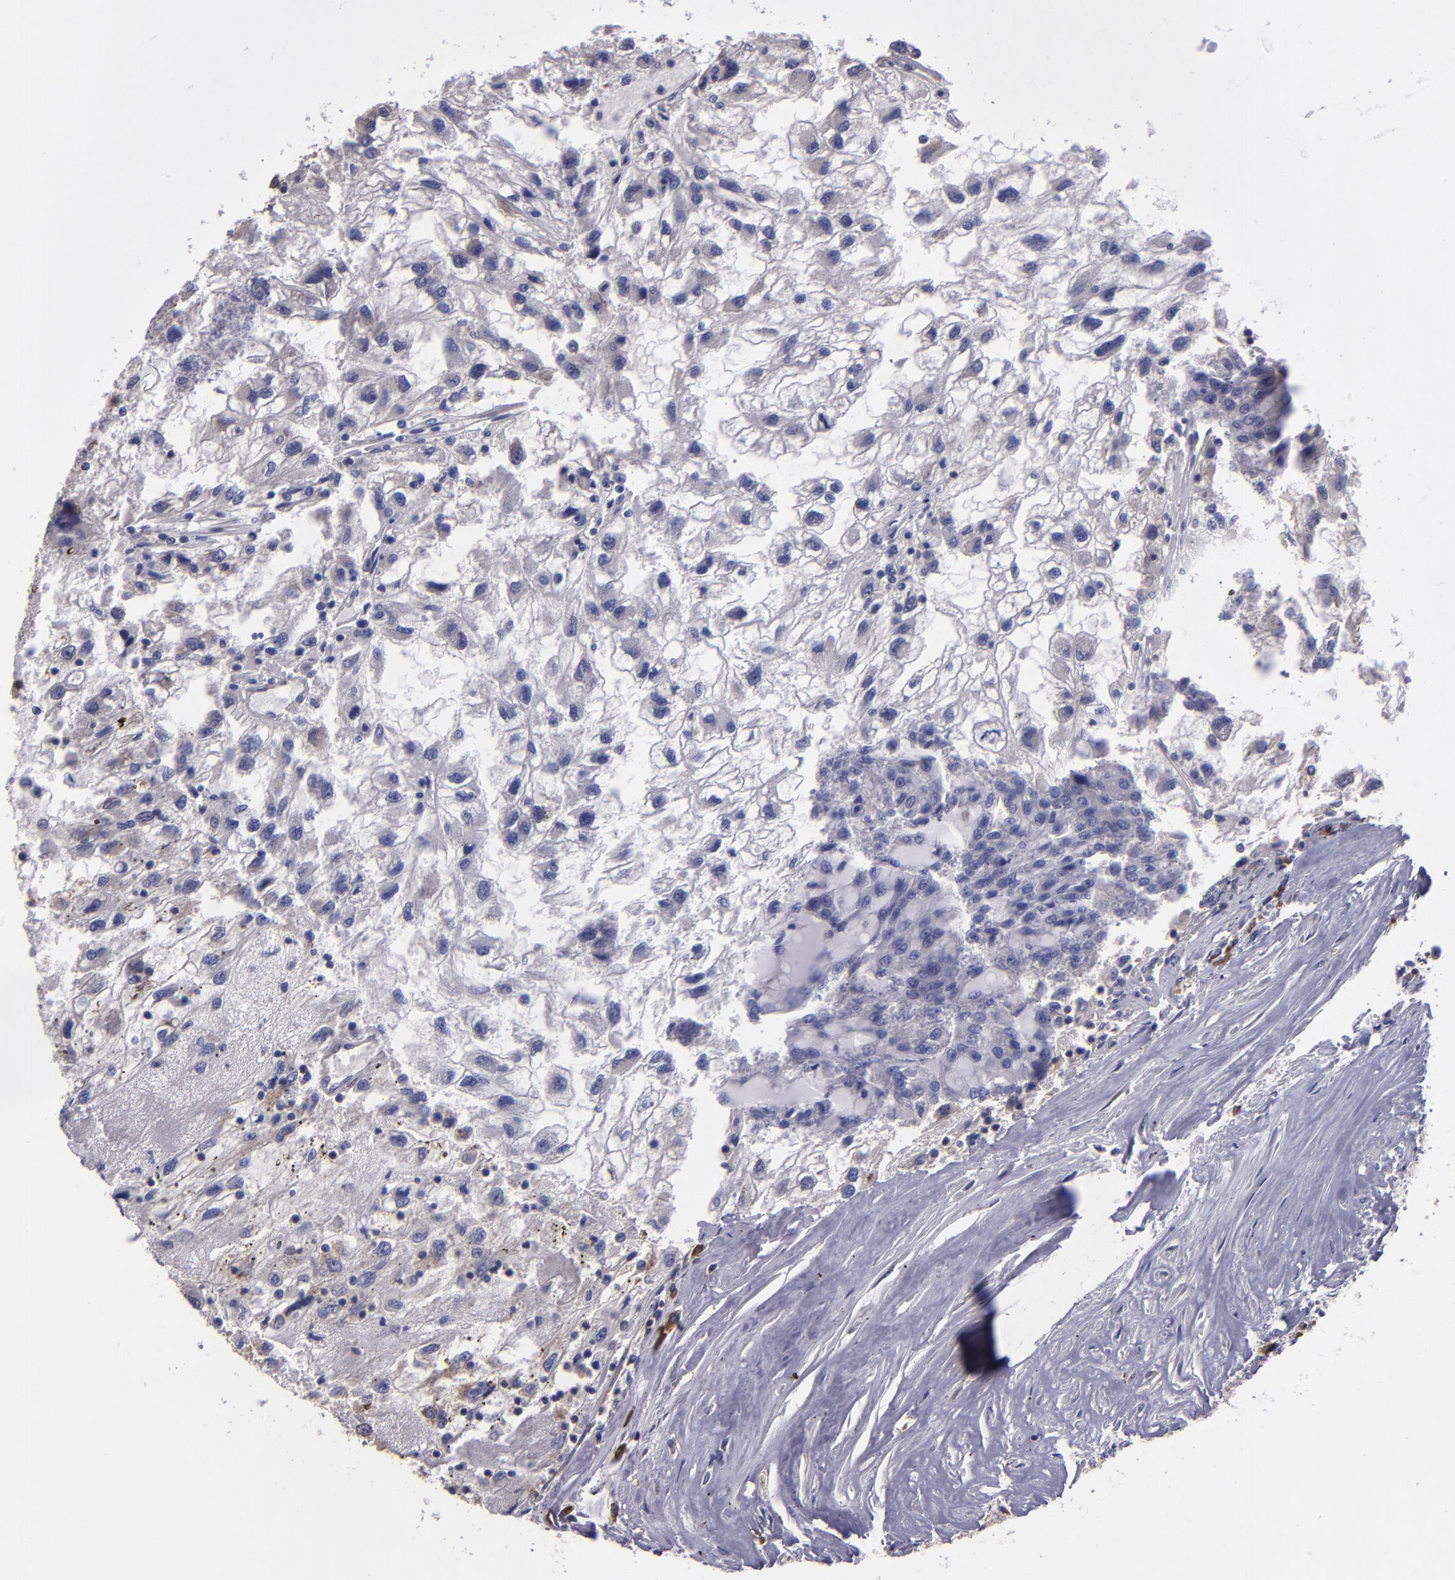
{"staining": {"intensity": "weak", "quantity": "<25%", "location": "cytoplasmic/membranous"}, "tissue": "renal cancer", "cell_type": "Tumor cells", "image_type": "cancer", "snomed": [{"axis": "morphology", "description": "Normal tissue, NOS"}, {"axis": "morphology", "description": "Adenocarcinoma, NOS"}, {"axis": "topography", "description": "Kidney"}], "caption": "This photomicrograph is of renal cancer (adenocarcinoma) stained with IHC to label a protein in brown with the nuclei are counter-stained blue. There is no staining in tumor cells. (Stains: DAB immunohistochemistry (IHC) with hematoxylin counter stain, Microscopy: brightfield microscopy at high magnification).", "gene": "CARS1", "patient": {"sex": "male", "age": 71}}